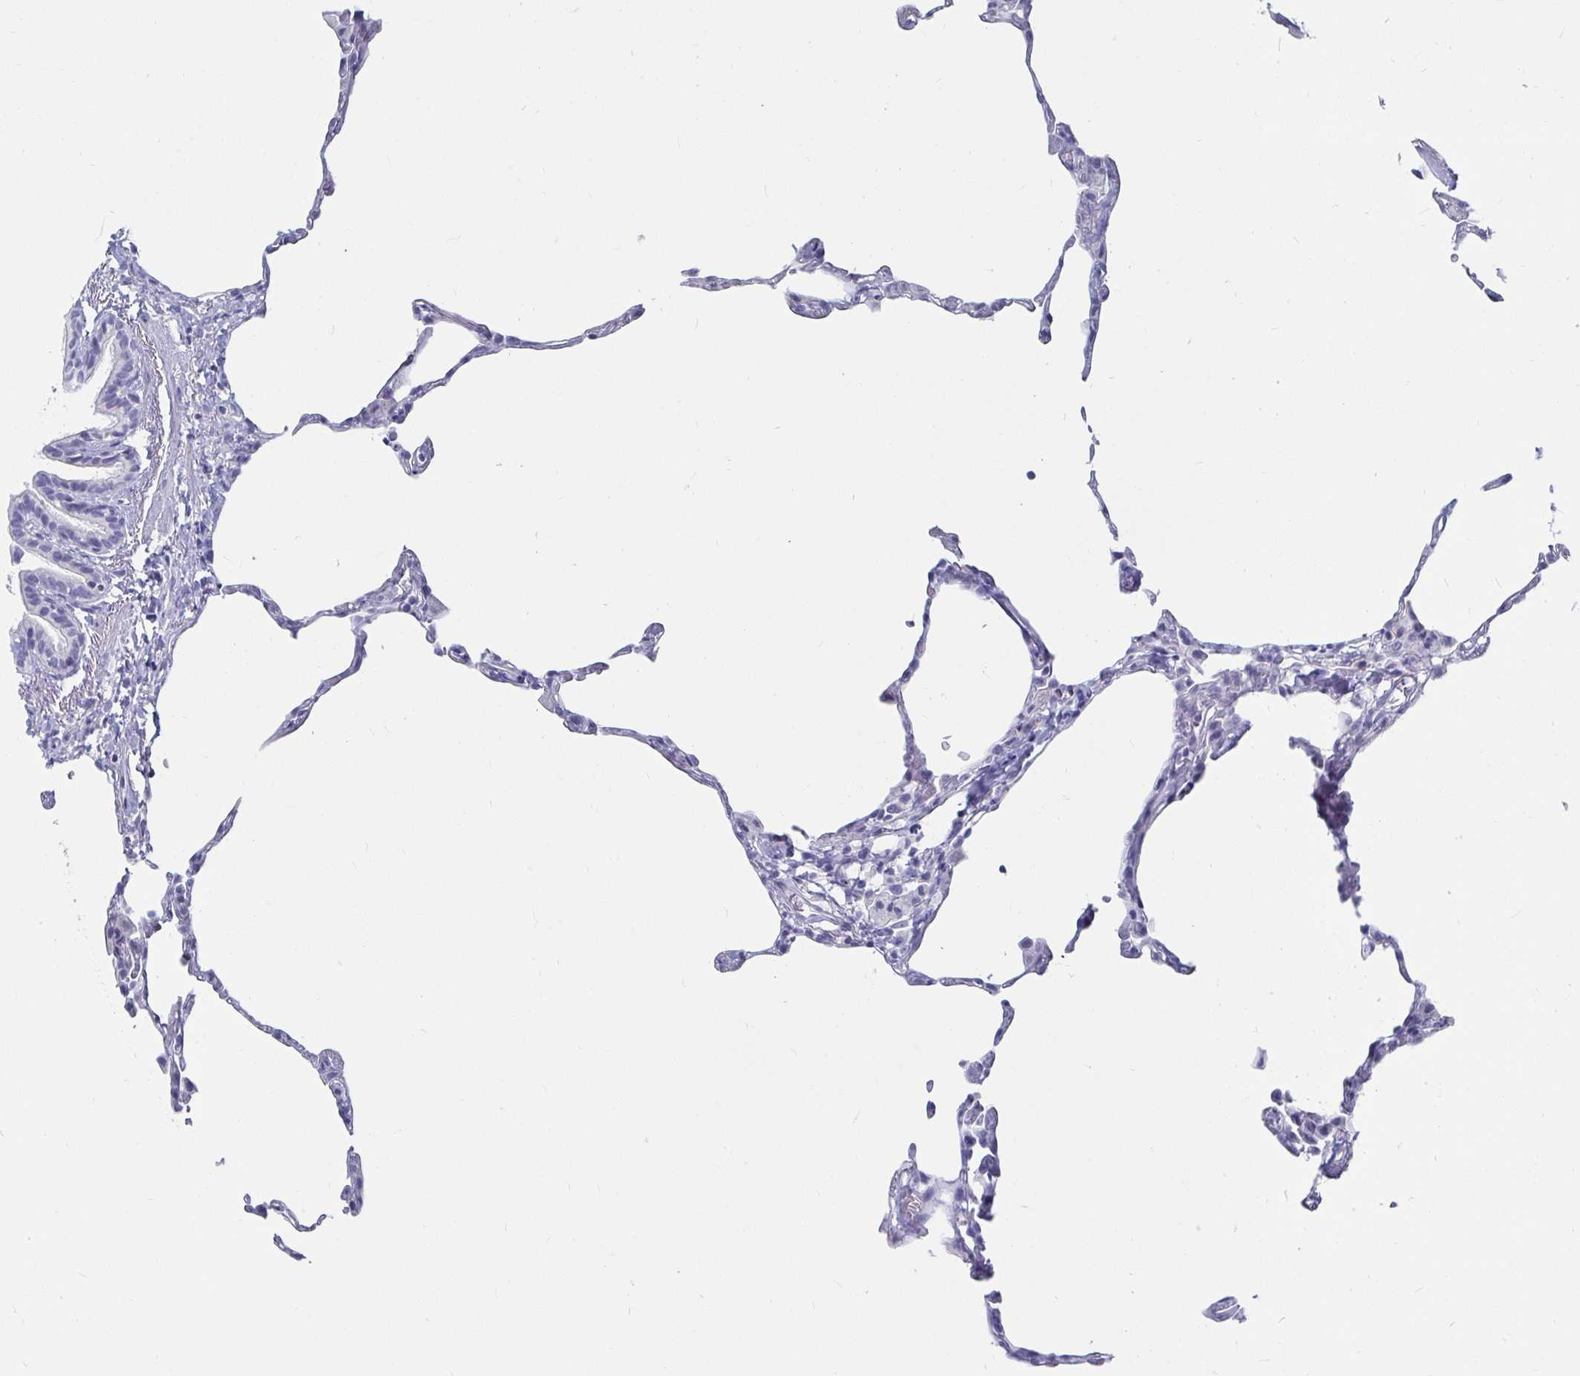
{"staining": {"intensity": "negative", "quantity": "none", "location": "none"}, "tissue": "lung", "cell_type": "Alveolar cells", "image_type": "normal", "snomed": [{"axis": "morphology", "description": "Normal tissue, NOS"}, {"axis": "topography", "description": "Lung"}], "caption": "The photomicrograph displays no staining of alveolar cells in unremarkable lung. The staining was performed using DAB (3,3'-diaminobenzidine) to visualize the protein expression in brown, while the nuclei were stained in blue with hematoxylin (Magnification: 20x).", "gene": "CA9", "patient": {"sex": "female", "age": 57}}